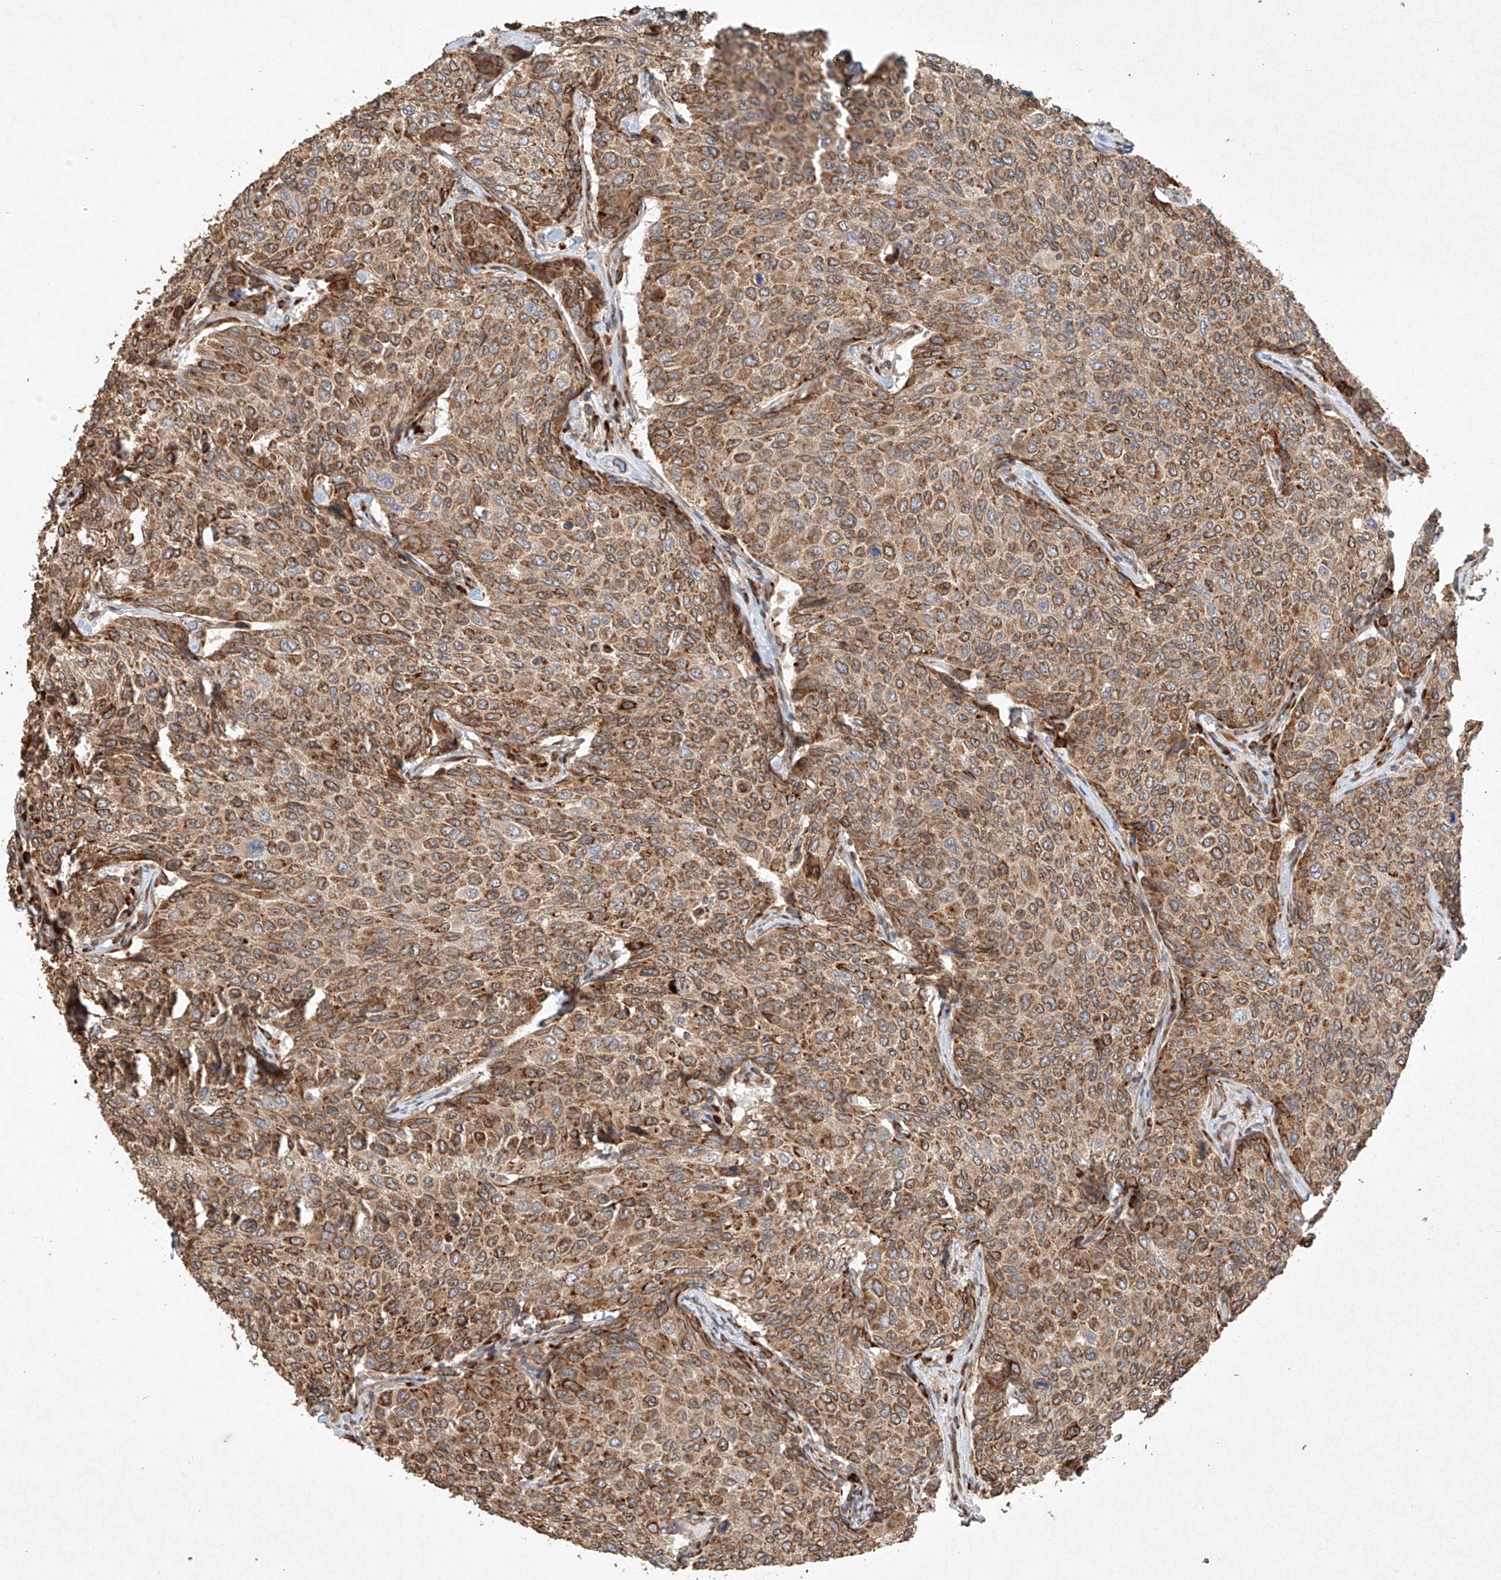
{"staining": {"intensity": "moderate", "quantity": ">75%", "location": "cytoplasmic/membranous"}, "tissue": "breast cancer", "cell_type": "Tumor cells", "image_type": "cancer", "snomed": [{"axis": "morphology", "description": "Duct carcinoma"}, {"axis": "topography", "description": "Breast"}], "caption": "Immunohistochemistry (IHC) micrograph of breast cancer stained for a protein (brown), which shows medium levels of moderate cytoplasmic/membranous positivity in about >75% of tumor cells.", "gene": "SEMA3B", "patient": {"sex": "female", "age": 55}}